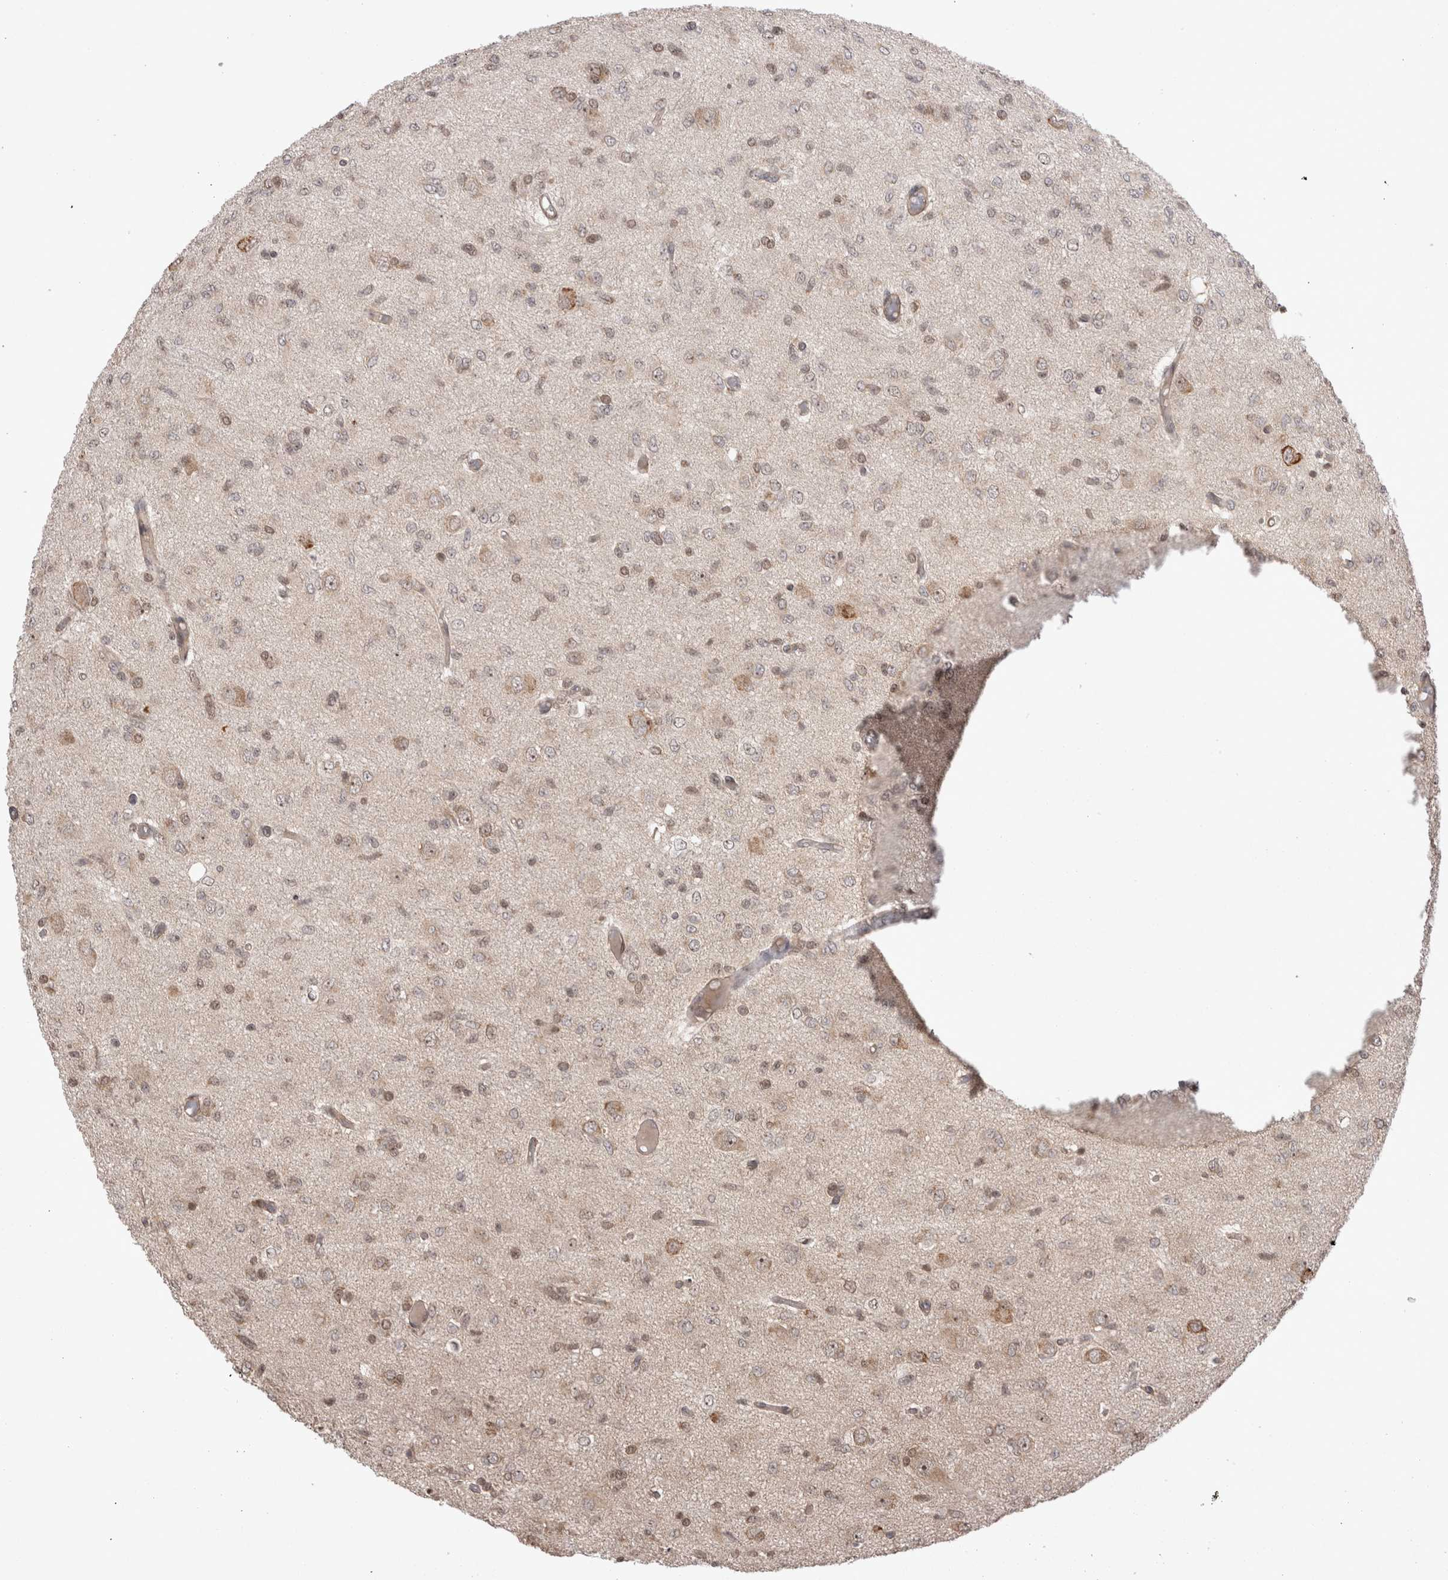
{"staining": {"intensity": "weak", "quantity": "25%-75%", "location": "cytoplasmic/membranous,nuclear"}, "tissue": "glioma", "cell_type": "Tumor cells", "image_type": "cancer", "snomed": [{"axis": "morphology", "description": "Glioma, malignant, High grade"}, {"axis": "topography", "description": "Brain"}], "caption": "Protein staining shows weak cytoplasmic/membranous and nuclear staining in about 25%-75% of tumor cells in glioma.", "gene": "EXOSC4", "patient": {"sex": "female", "age": 59}}